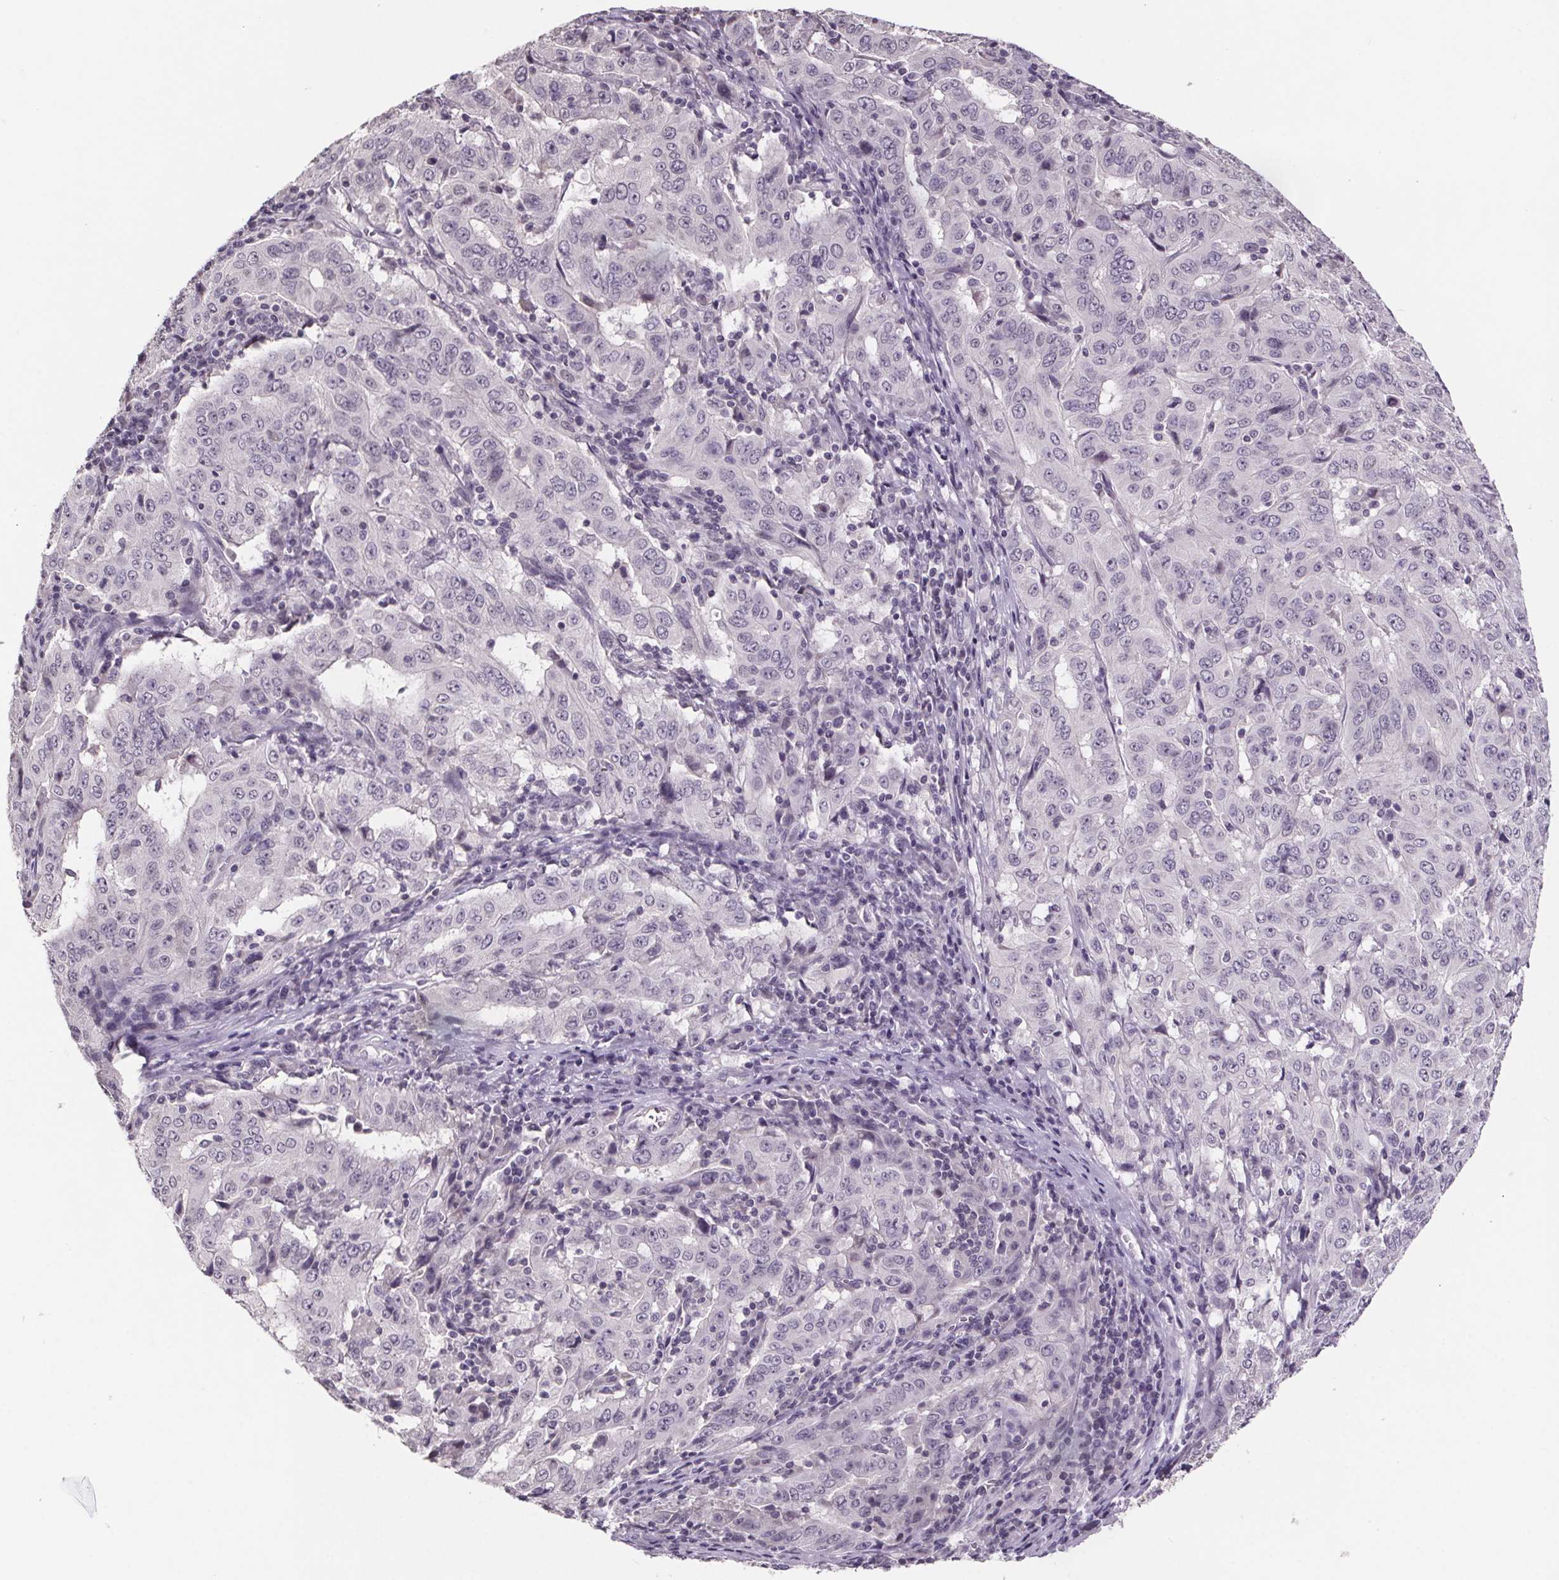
{"staining": {"intensity": "negative", "quantity": "none", "location": "none"}, "tissue": "pancreatic cancer", "cell_type": "Tumor cells", "image_type": "cancer", "snomed": [{"axis": "morphology", "description": "Adenocarcinoma, NOS"}, {"axis": "topography", "description": "Pancreas"}], "caption": "This is an immunohistochemistry image of pancreatic cancer (adenocarcinoma). There is no positivity in tumor cells.", "gene": "NKX6-1", "patient": {"sex": "male", "age": 63}}